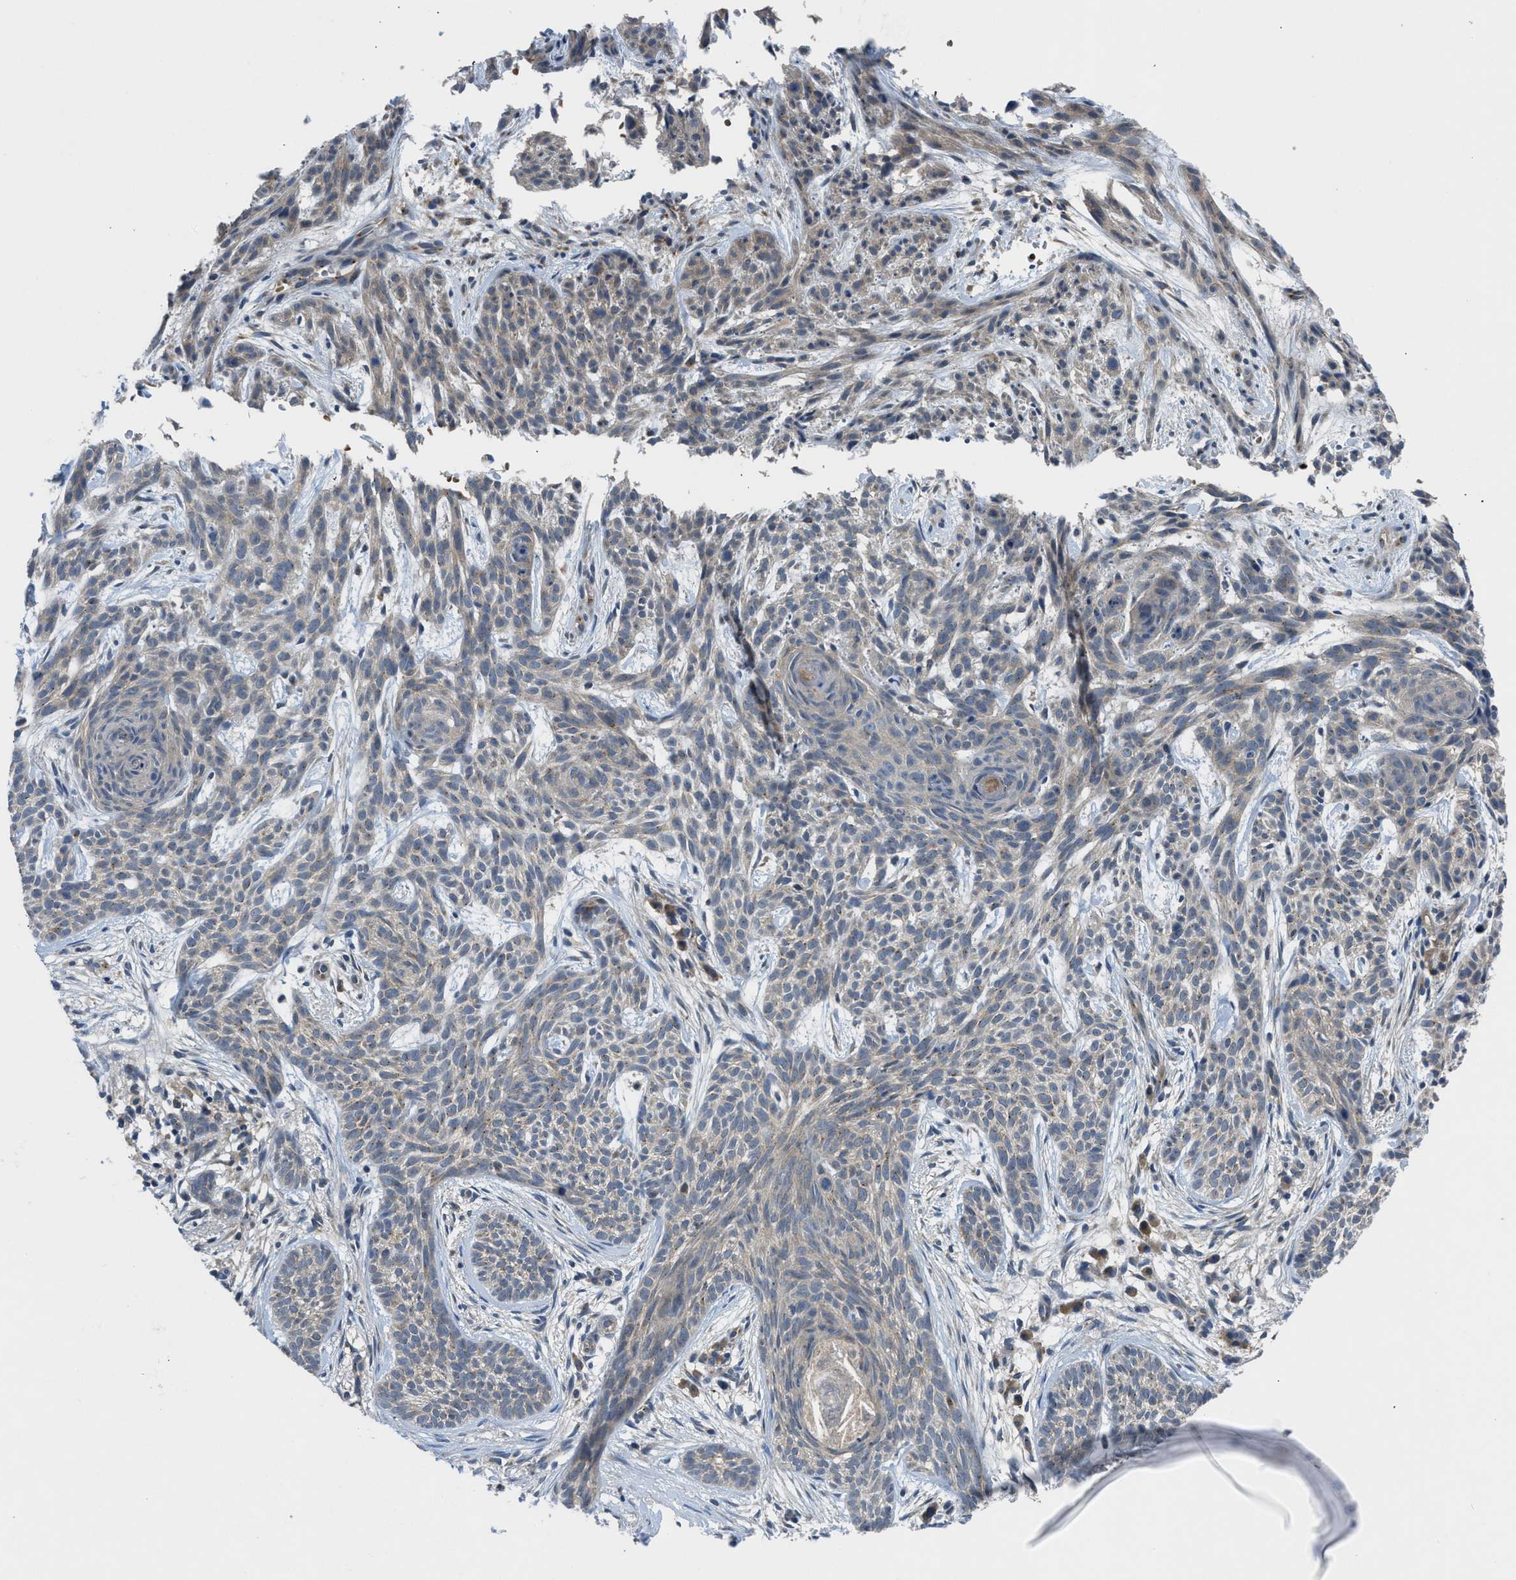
{"staining": {"intensity": "weak", "quantity": ">75%", "location": "cytoplasmic/membranous"}, "tissue": "skin cancer", "cell_type": "Tumor cells", "image_type": "cancer", "snomed": [{"axis": "morphology", "description": "Basal cell carcinoma"}, {"axis": "topography", "description": "Skin"}], "caption": "The histopathology image reveals staining of skin basal cell carcinoma, revealing weak cytoplasmic/membranous protein expression (brown color) within tumor cells.", "gene": "PDE7A", "patient": {"sex": "female", "age": 59}}